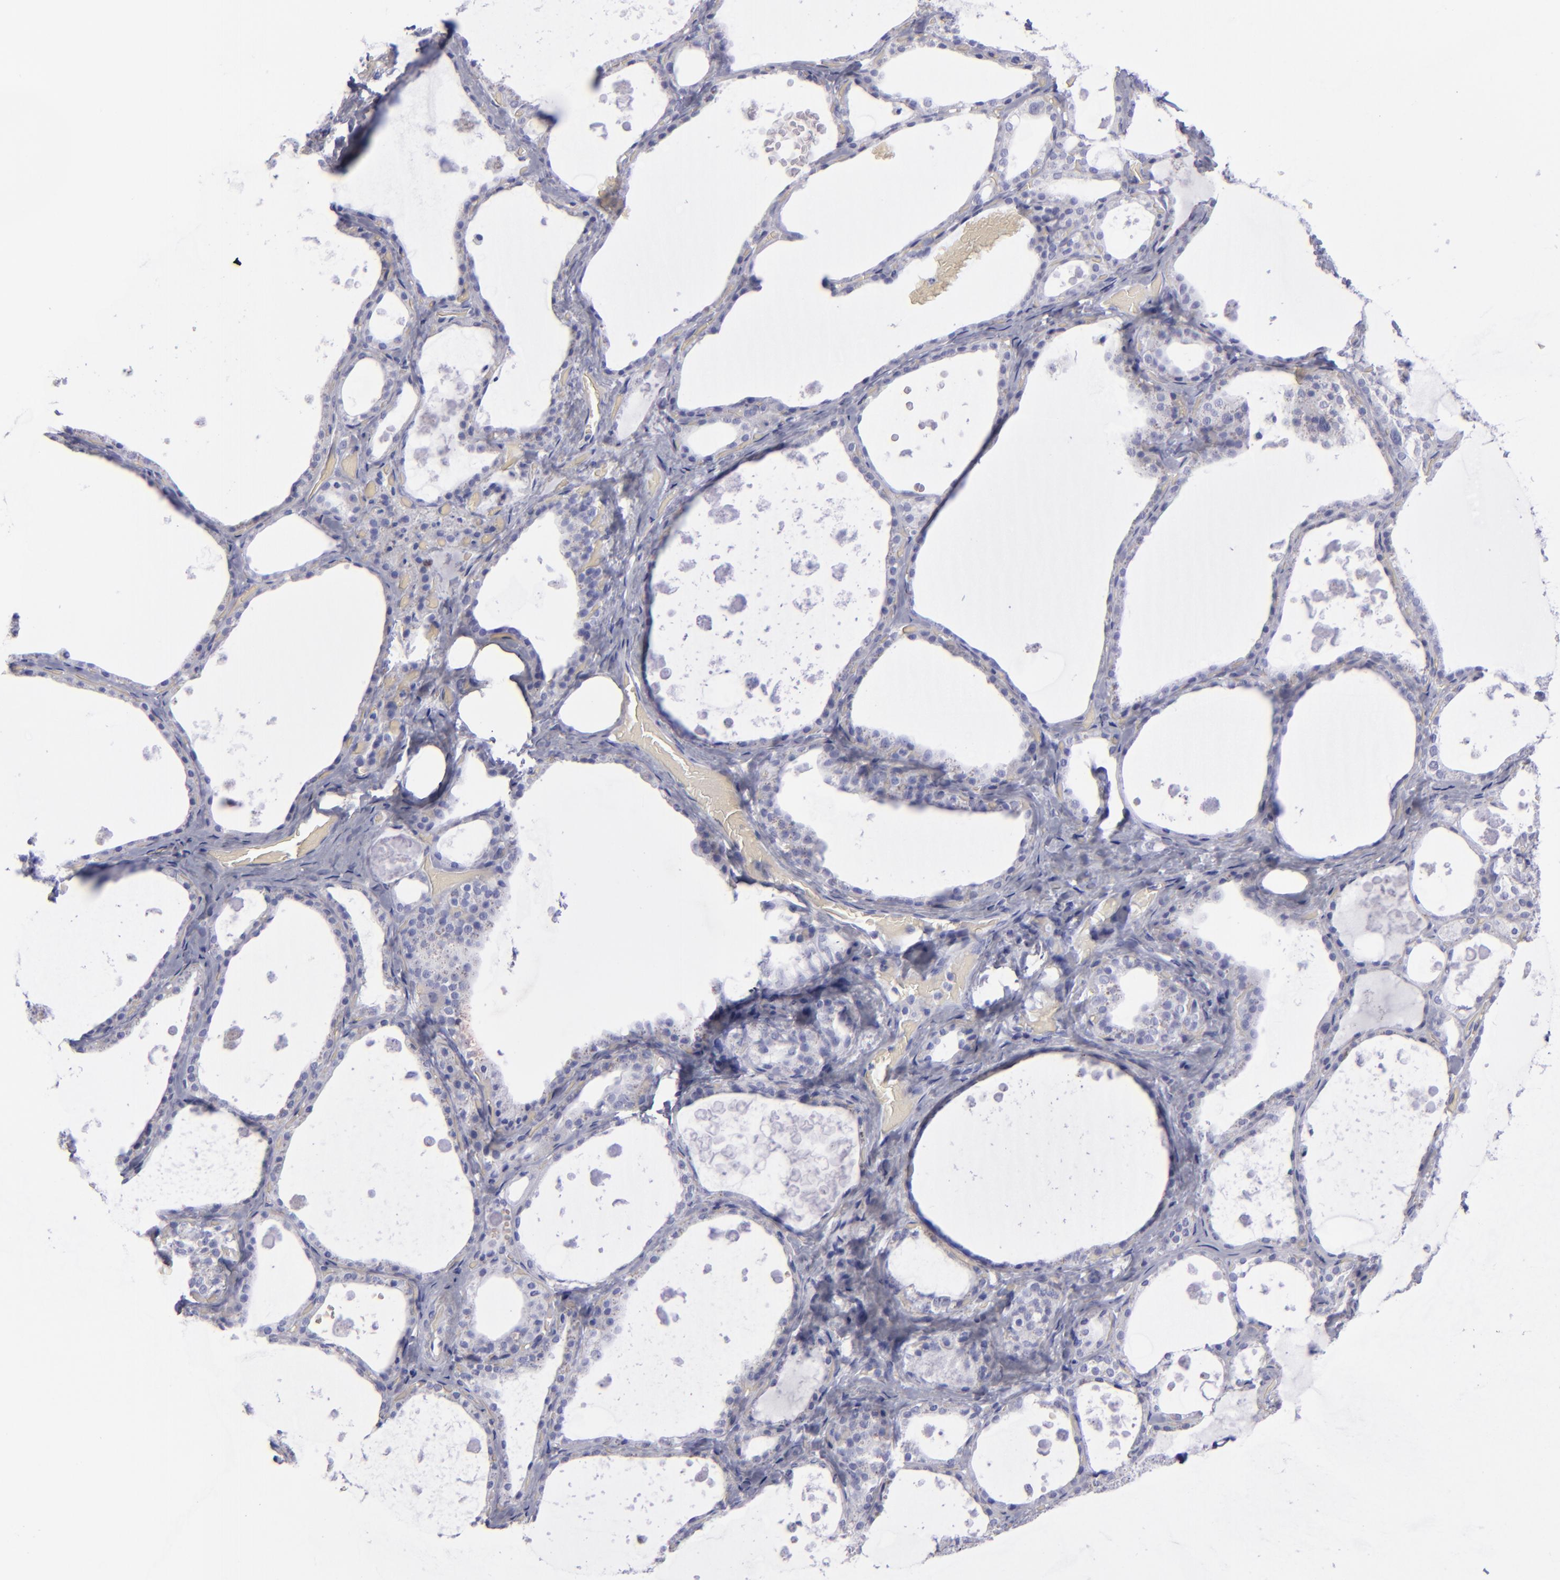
{"staining": {"intensity": "negative", "quantity": "none", "location": "none"}, "tissue": "thyroid gland", "cell_type": "Glandular cells", "image_type": "normal", "snomed": [{"axis": "morphology", "description": "Normal tissue, NOS"}, {"axis": "topography", "description": "Thyroid gland"}], "caption": "This histopathology image is of benign thyroid gland stained with immunohistochemistry (IHC) to label a protein in brown with the nuclei are counter-stained blue. There is no expression in glandular cells. The staining was performed using DAB to visualize the protein expression in brown, while the nuclei were stained in blue with hematoxylin (Magnification: 20x).", "gene": "CD22", "patient": {"sex": "male", "age": 61}}